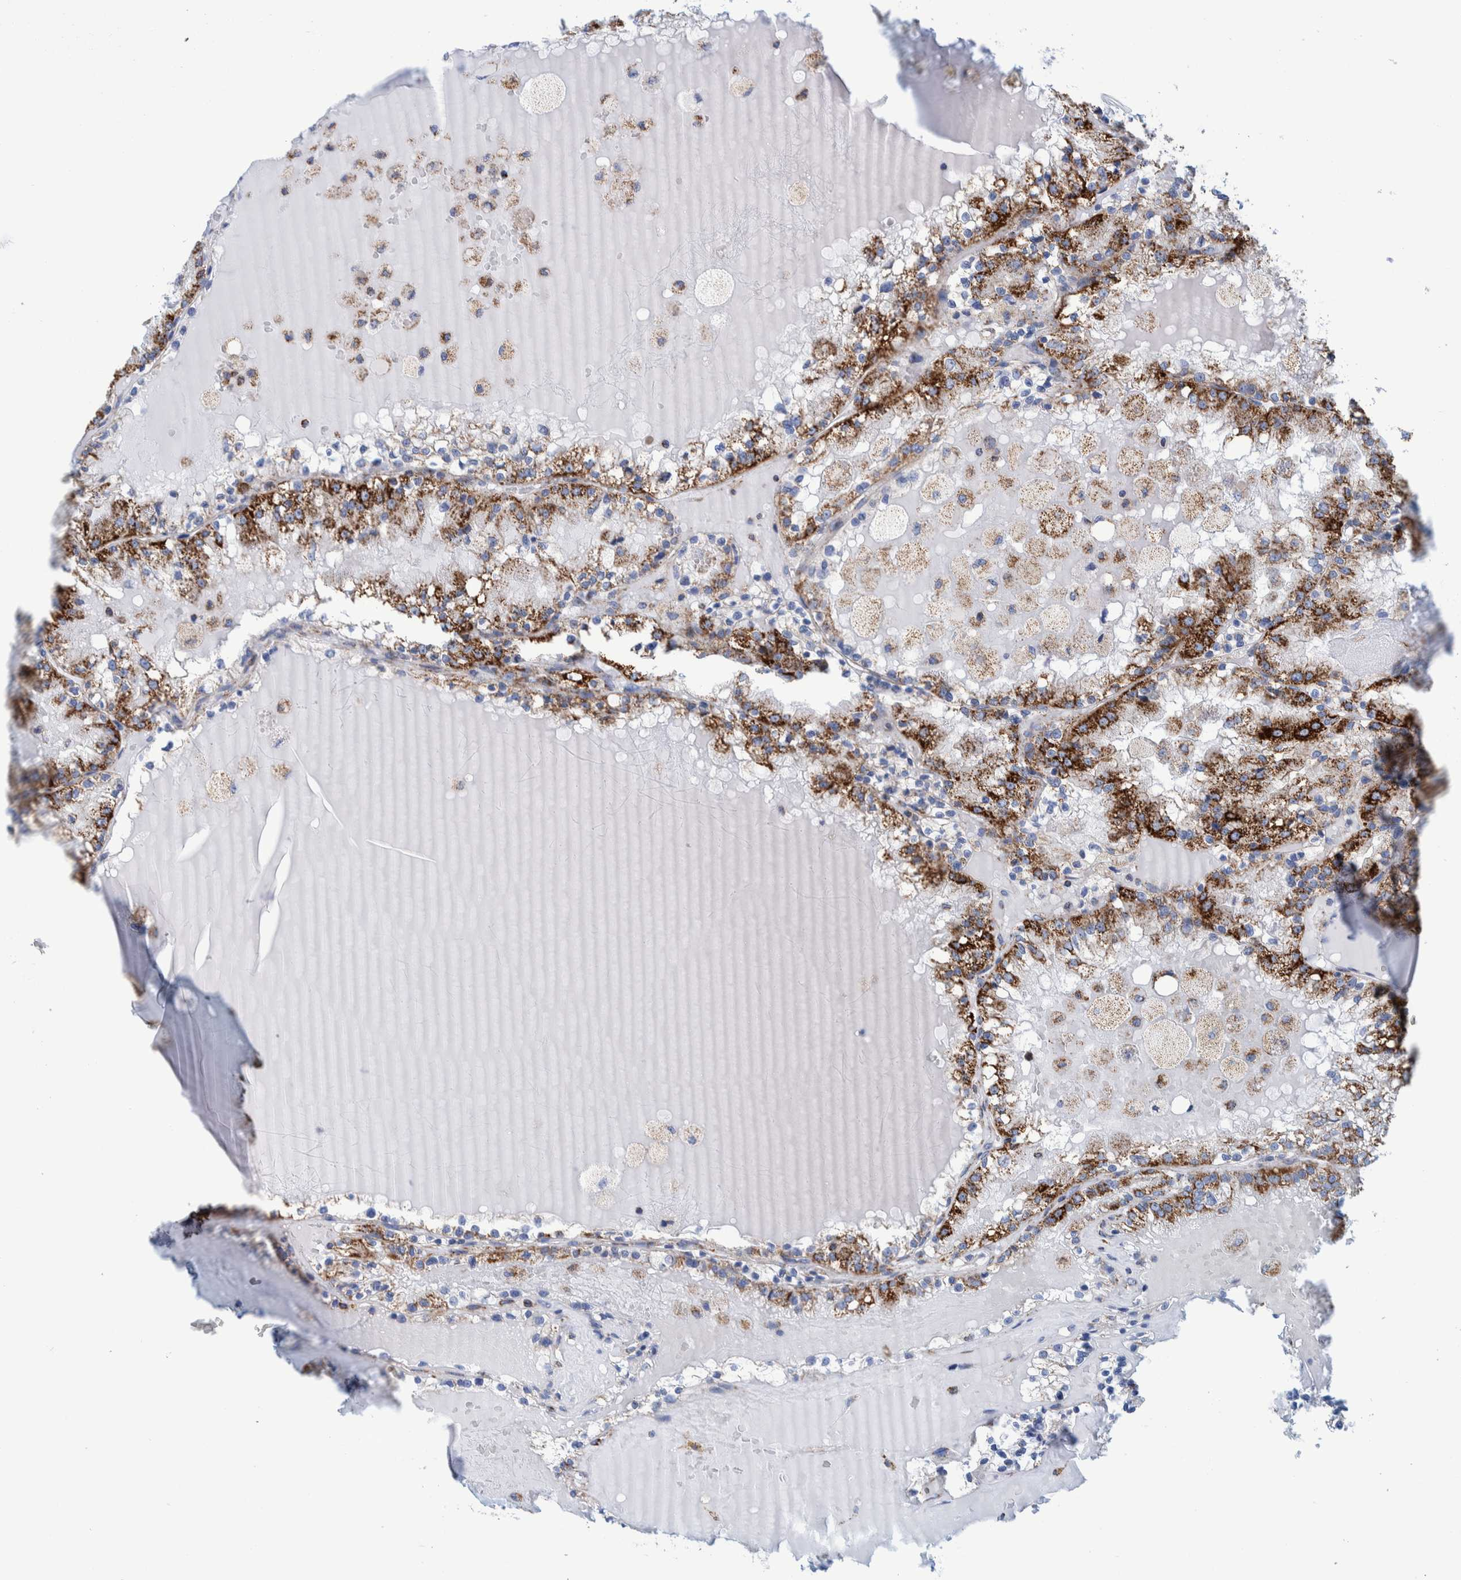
{"staining": {"intensity": "strong", "quantity": ">75%", "location": "cytoplasmic/membranous"}, "tissue": "renal cancer", "cell_type": "Tumor cells", "image_type": "cancer", "snomed": [{"axis": "morphology", "description": "Adenocarcinoma, NOS"}, {"axis": "topography", "description": "Kidney"}], "caption": "The micrograph demonstrates immunohistochemical staining of adenocarcinoma (renal). There is strong cytoplasmic/membranous expression is seen in approximately >75% of tumor cells.", "gene": "BZW2", "patient": {"sex": "female", "age": 56}}